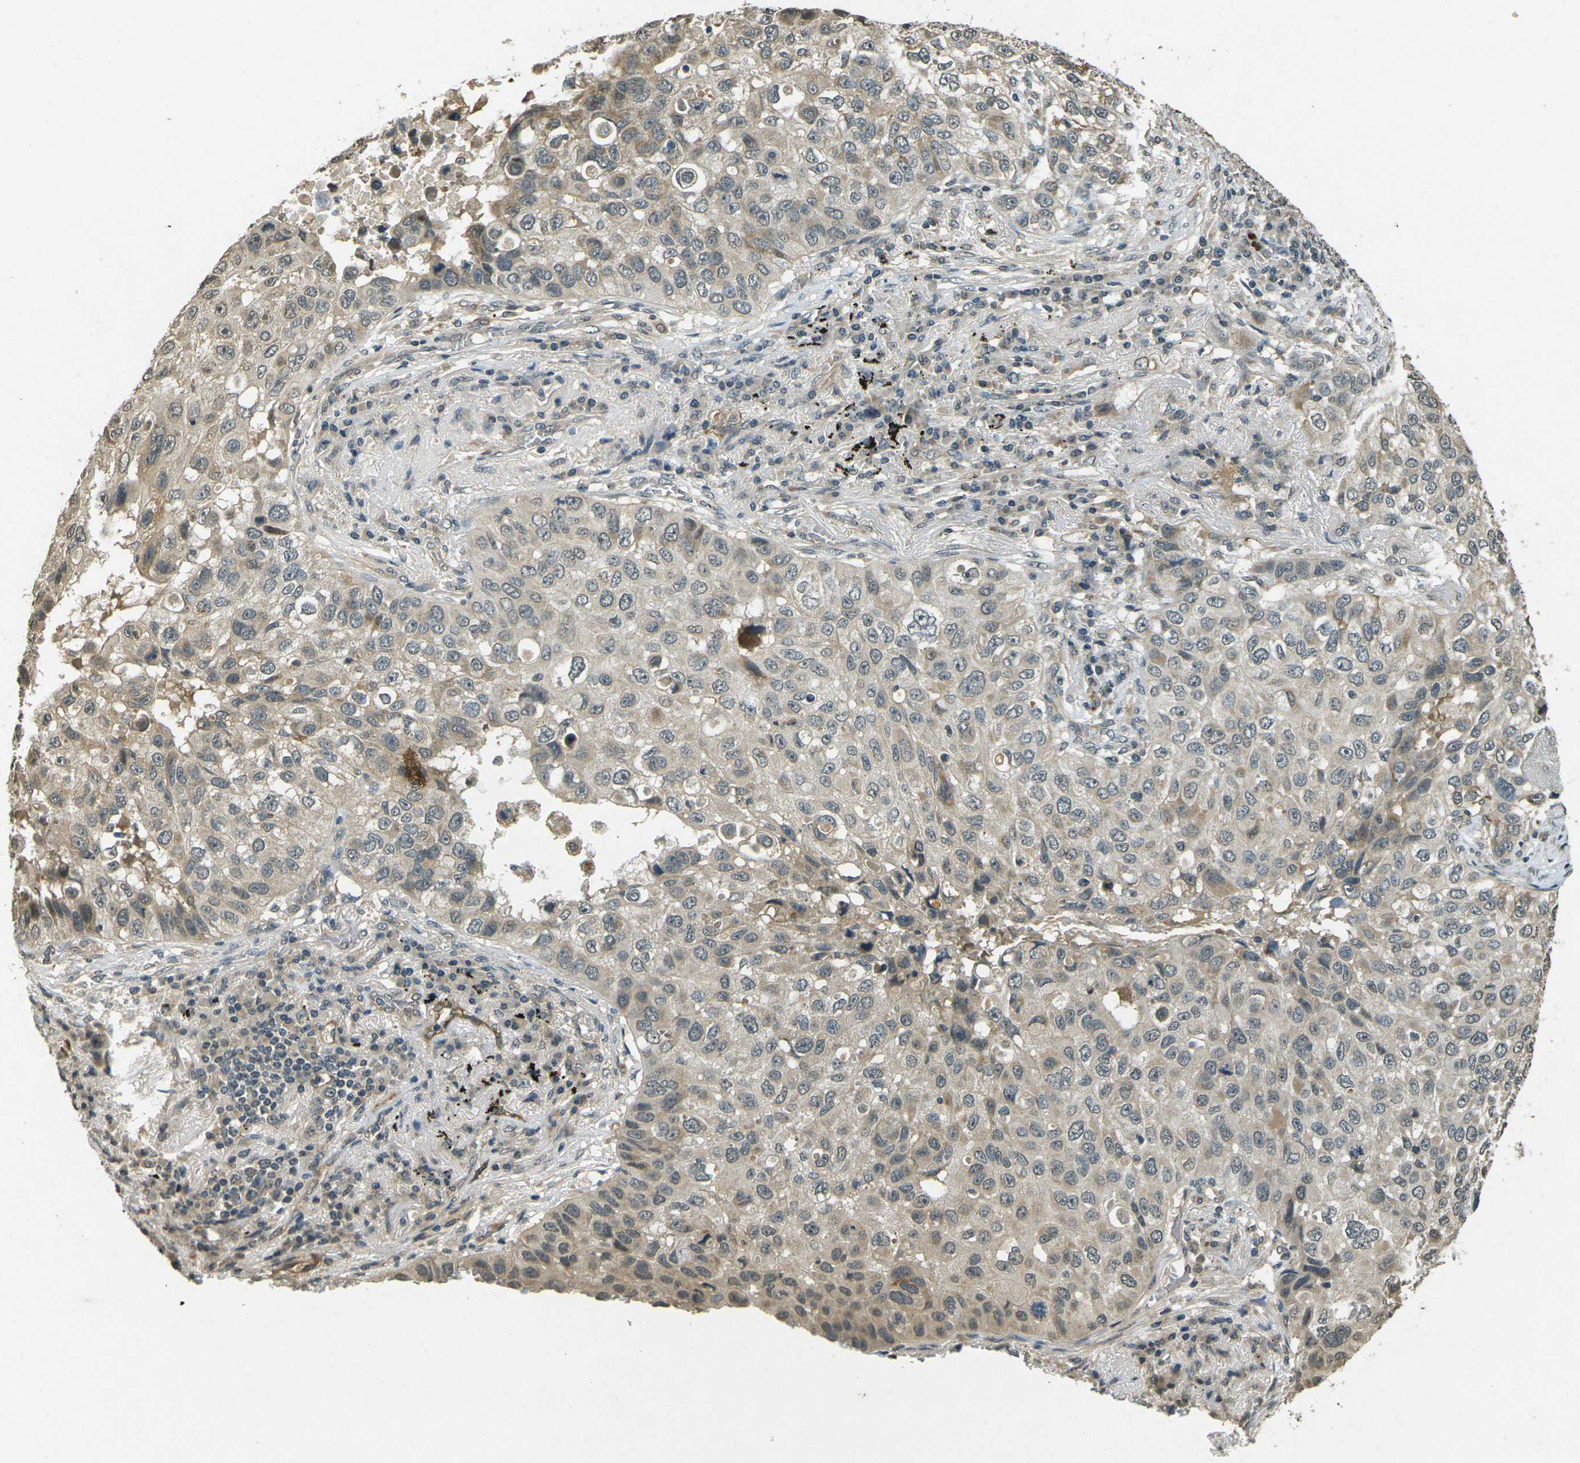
{"staining": {"intensity": "weak", "quantity": ">75%", "location": "cytoplasmic/membranous"}, "tissue": "lung cancer", "cell_type": "Tumor cells", "image_type": "cancer", "snomed": [{"axis": "morphology", "description": "Squamous cell carcinoma, NOS"}, {"axis": "topography", "description": "Lung"}], "caption": "IHC histopathology image of lung squamous cell carcinoma stained for a protein (brown), which shows low levels of weak cytoplasmic/membranous expression in approximately >75% of tumor cells.", "gene": "PDE2A", "patient": {"sex": "male", "age": 57}}